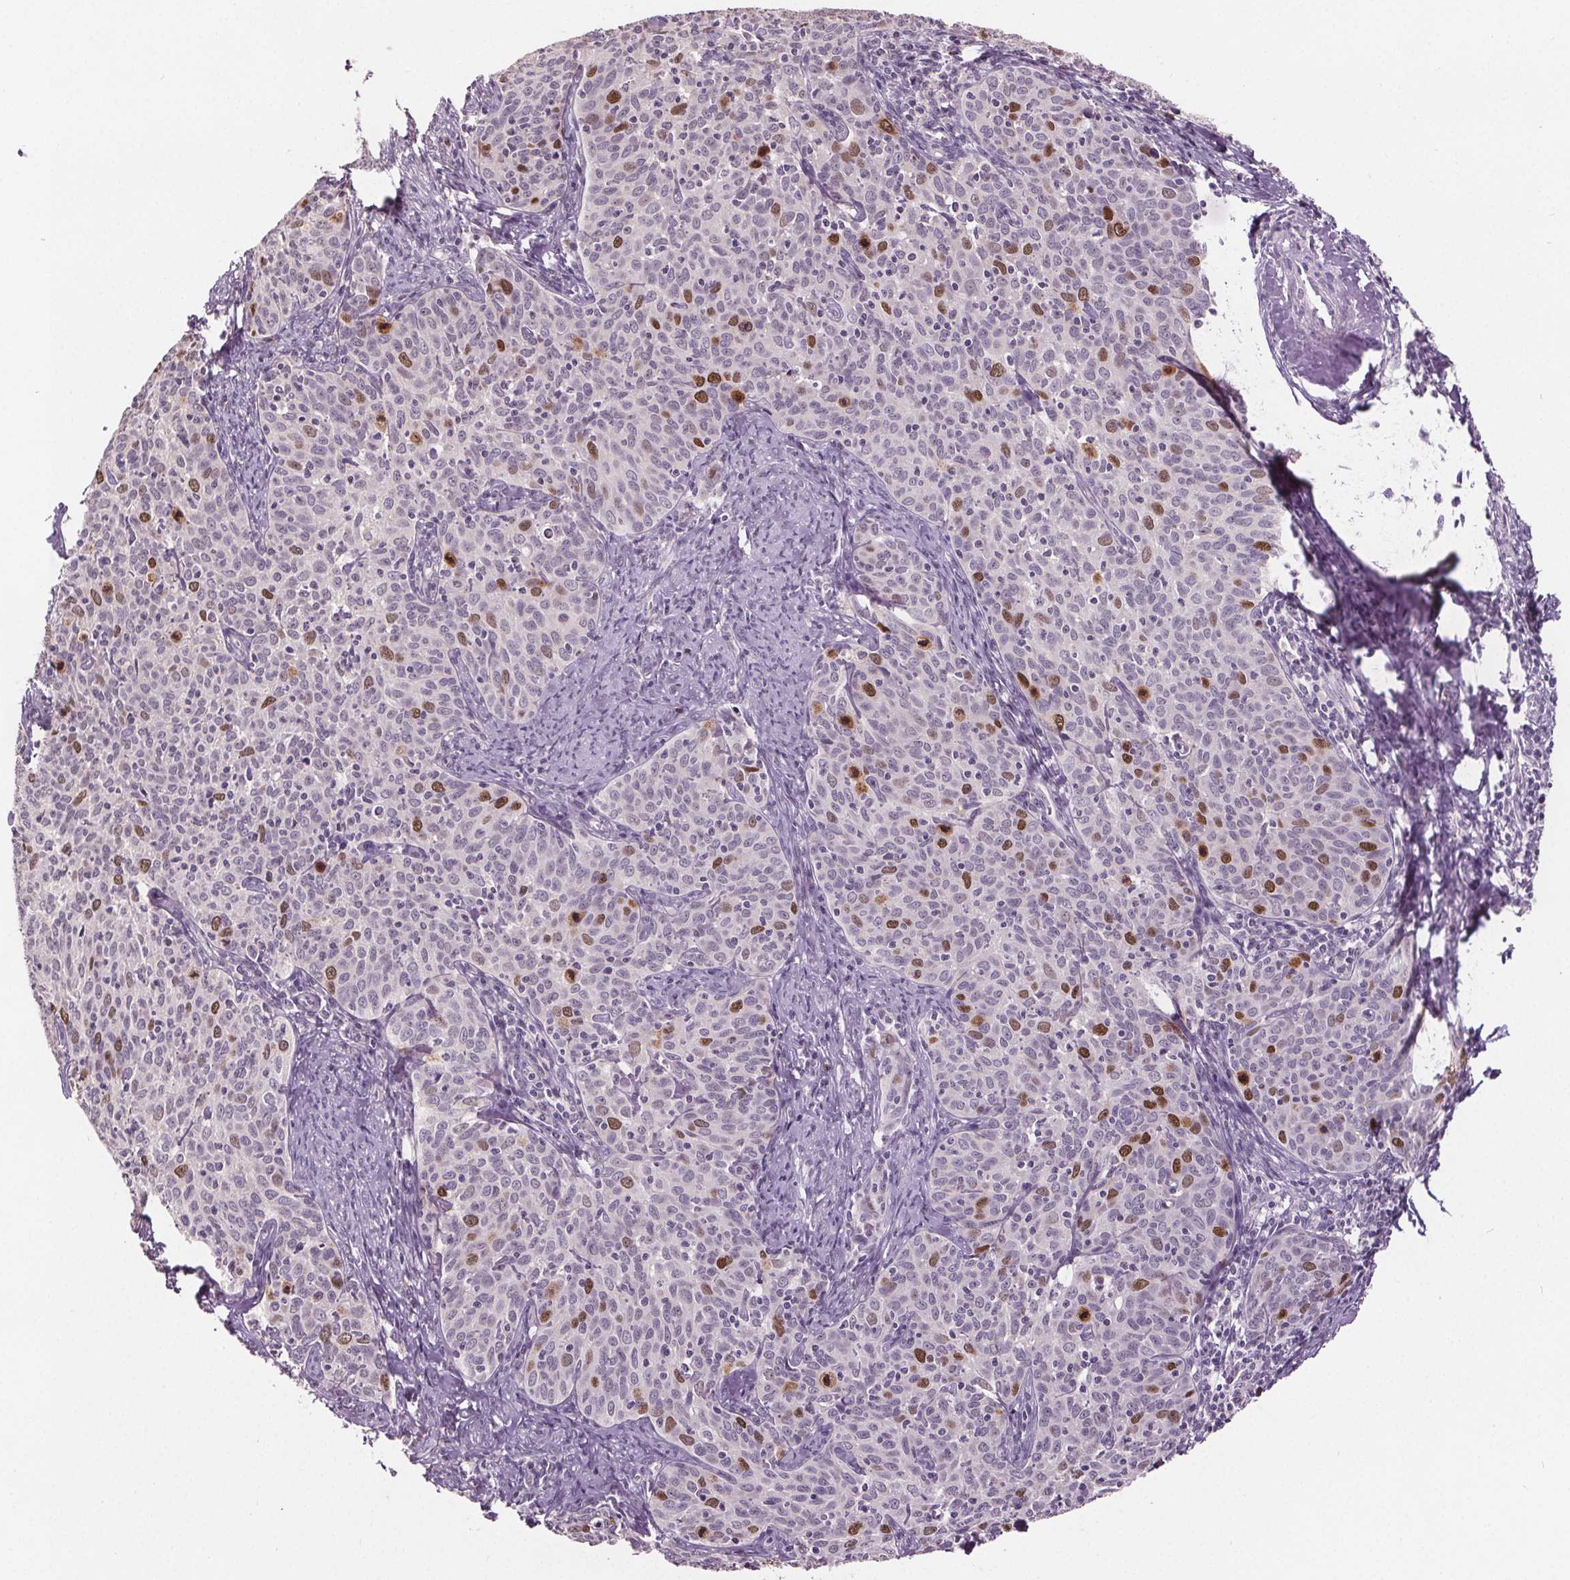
{"staining": {"intensity": "moderate", "quantity": "<25%", "location": "nuclear"}, "tissue": "cervical cancer", "cell_type": "Tumor cells", "image_type": "cancer", "snomed": [{"axis": "morphology", "description": "Squamous cell carcinoma, NOS"}, {"axis": "topography", "description": "Cervix"}], "caption": "IHC micrograph of squamous cell carcinoma (cervical) stained for a protein (brown), which shows low levels of moderate nuclear positivity in about <25% of tumor cells.", "gene": "CENPF", "patient": {"sex": "female", "age": 62}}